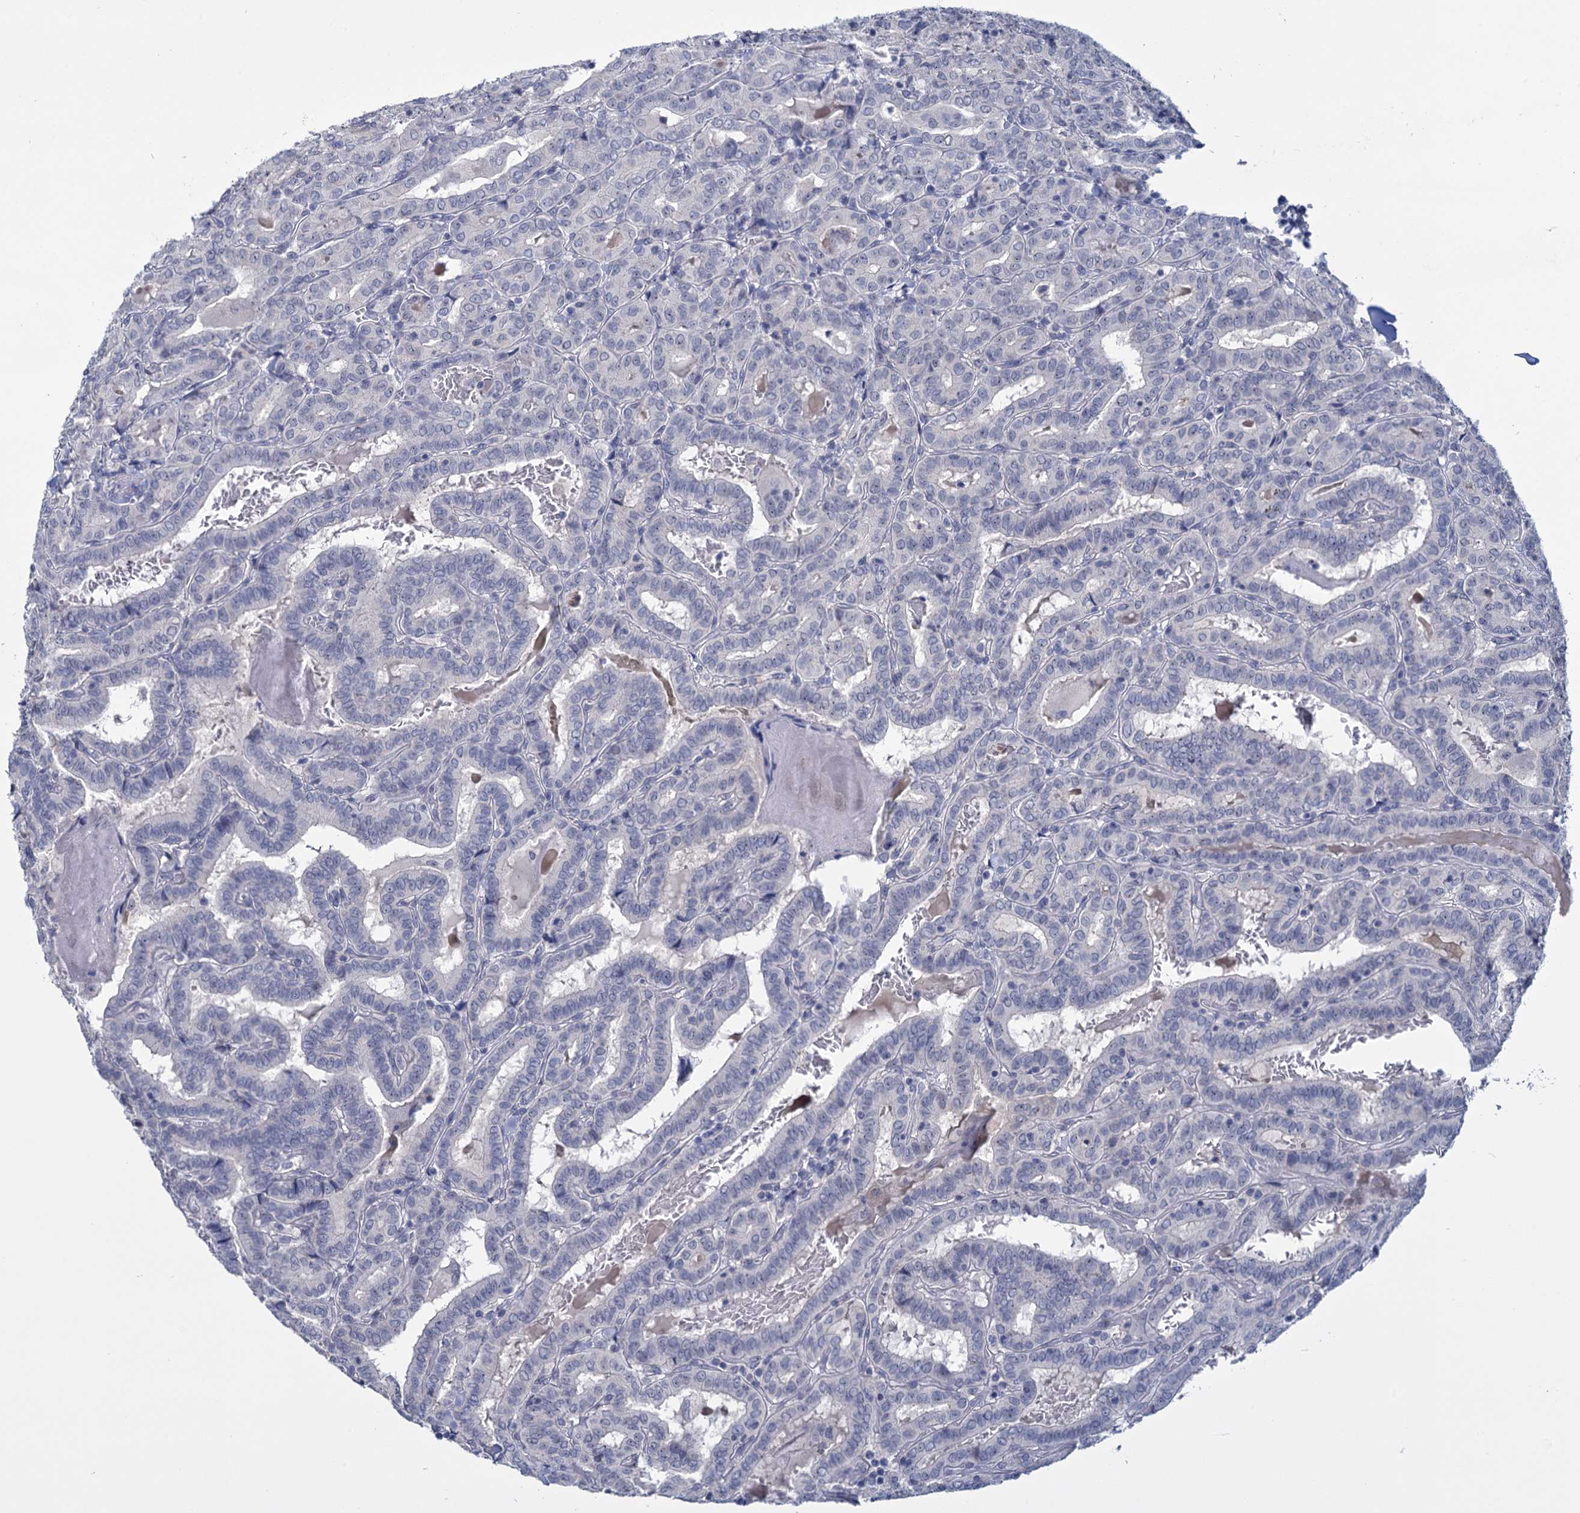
{"staining": {"intensity": "negative", "quantity": "none", "location": "none"}, "tissue": "thyroid cancer", "cell_type": "Tumor cells", "image_type": "cancer", "snomed": [{"axis": "morphology", "description": "Papillary adenocarcinoma, NOS"}, {"axis": "topography", "description": "Thyroid gland"}], "caption": "An image of human thyroid cancer (papillary adenocarcinoma) is negative for staining in tumor cells.", "gene": "SFN", "patient": {"sex": "female", "age": 72}}